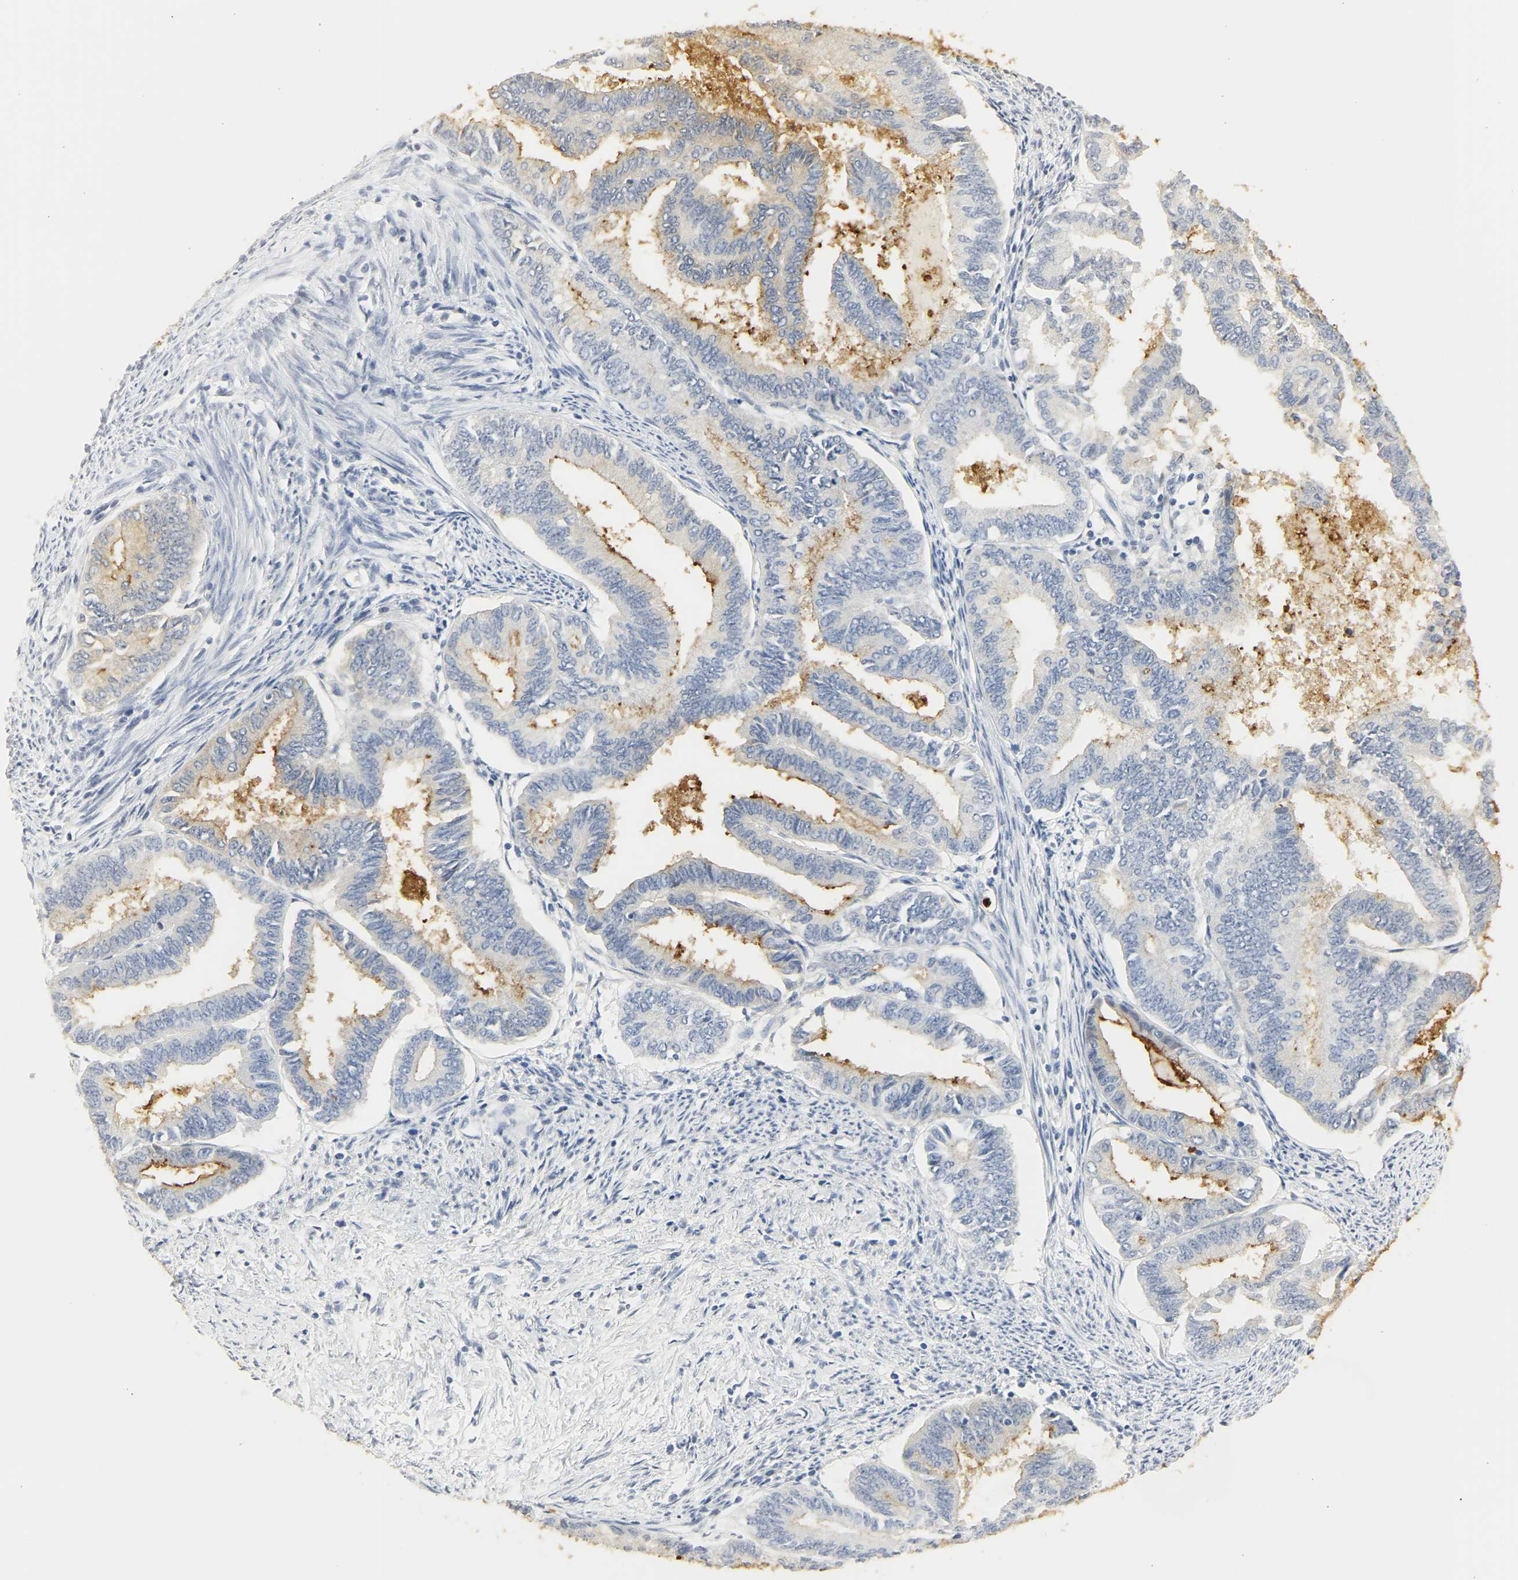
{"staining": {"intensity": "moderate", "quantity": "25%-75%", "location": "cytoplasmic/membranous"}, "tissue": "endometrial cancer", "cell_type": "Tumor cells", "image_type": "cancer", "snomed": [{"axis": "morphology", "description": "Adenocarcinoma, NOS"}, {"axis": "topography", "description": "Endometrium"}], "caption": "IHC (DAB) staining of human adenocarcinoma (endometrial) demonstrates moderate cytoplasmic/membranous protein staining in approximately 25%-75% of tumor cells.", "gene": "CEACAM5", "patient": {"sex": "female", "age": 86}}